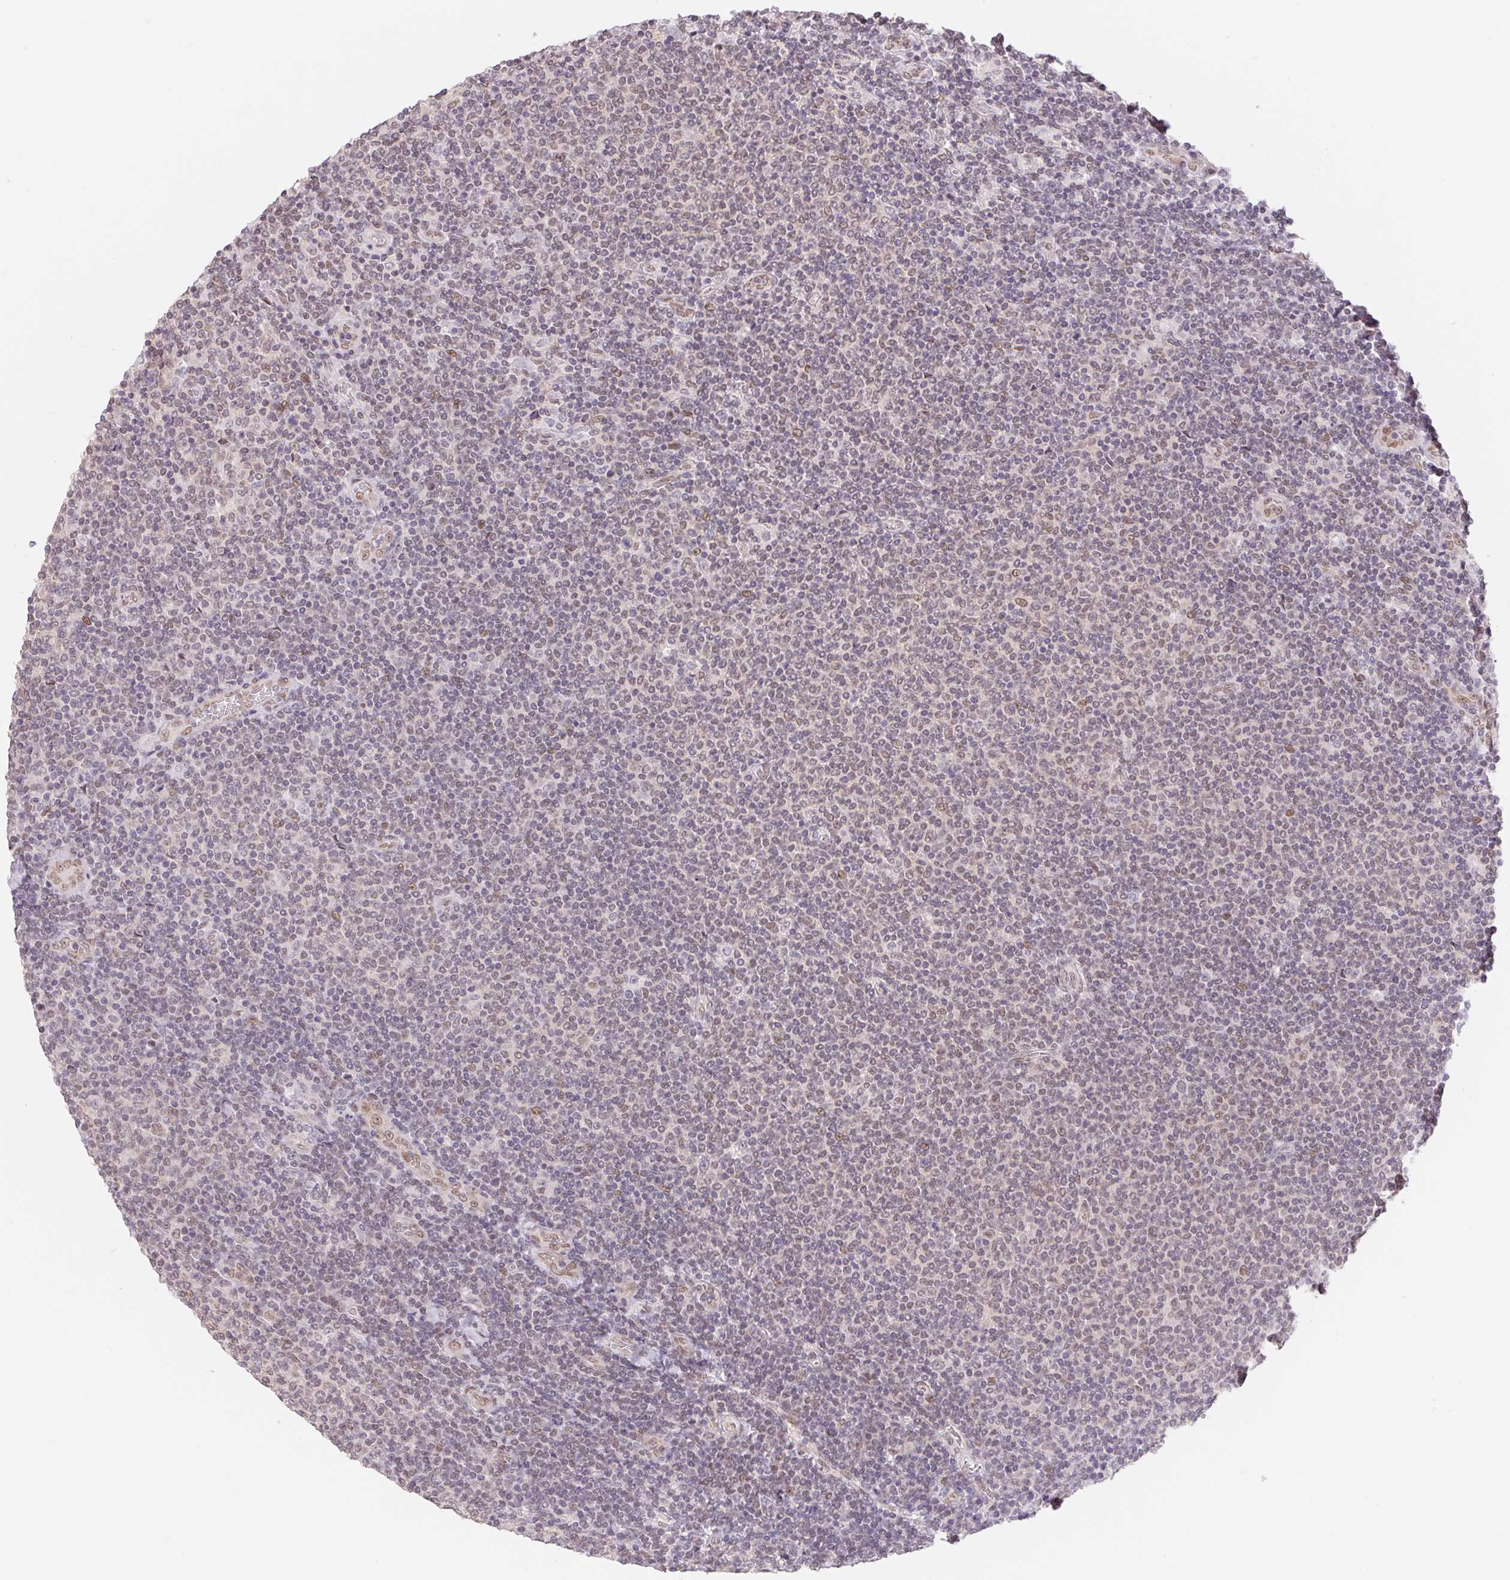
{"staining": {"intensity": "weak", "quantity": "<25%", "location": "nuclear"}, "tissue": "lymphoma", "cell_type": "Tumor cells", "image_type": "cancer", "snomed": [{"axis": "morphology", "description": "Malignant lymphoma, non-Hodgkin's type, Low grade"}, {"axis": "topography", "description": "Lymph node"}], "caption": "IHC micrograph of neoplastic tissue: low-grade malignant lymphoma, non-Hodgkin's type stained with DAB (3,3'-diaminobenzidine) exhibits no significant protein expression in tumor cells.", "gene": "CAND1", "patient": {"sex": "male", "age": 52}}